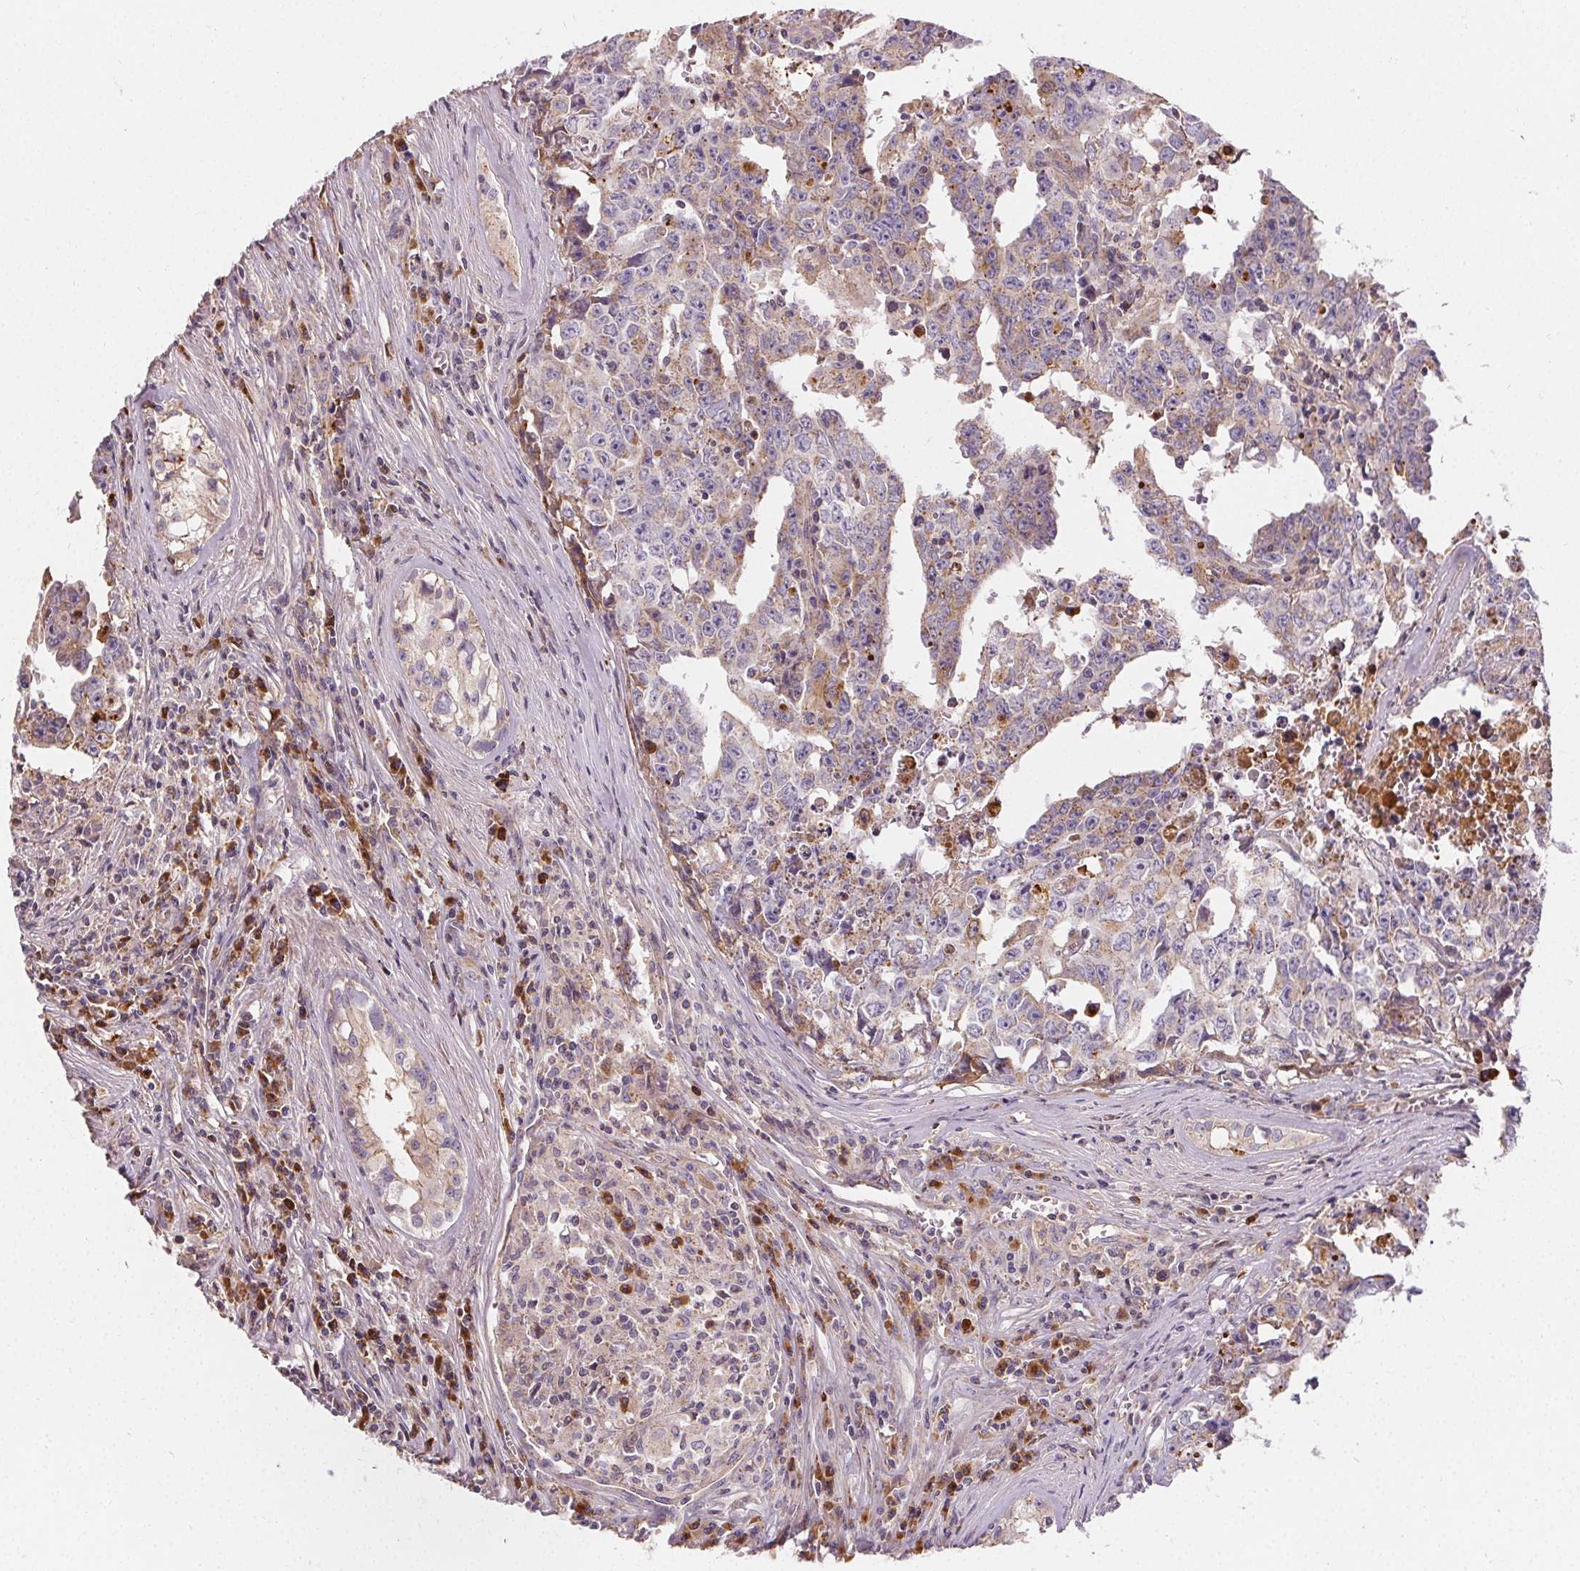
{"staining": {"intensity": "weak", "quantity": "<25%", "location": "cytoplasmic/membranous"}, "tissue": "testis cancer", "cell_type": "Tumor cells", "image_type": "cancer", "snomed": [{"axis": "morphology", "description": "Carcinoma, Embryonal, NOS"}, {"axis": "topography", "description": "Testis"}], "caption": "Immunohistochemical staining of testis embryonal carcinoma exhibits no significant expression in tumor cells.", "gene": "APLP1", "patient": {"sex": "male", "age": 22}}